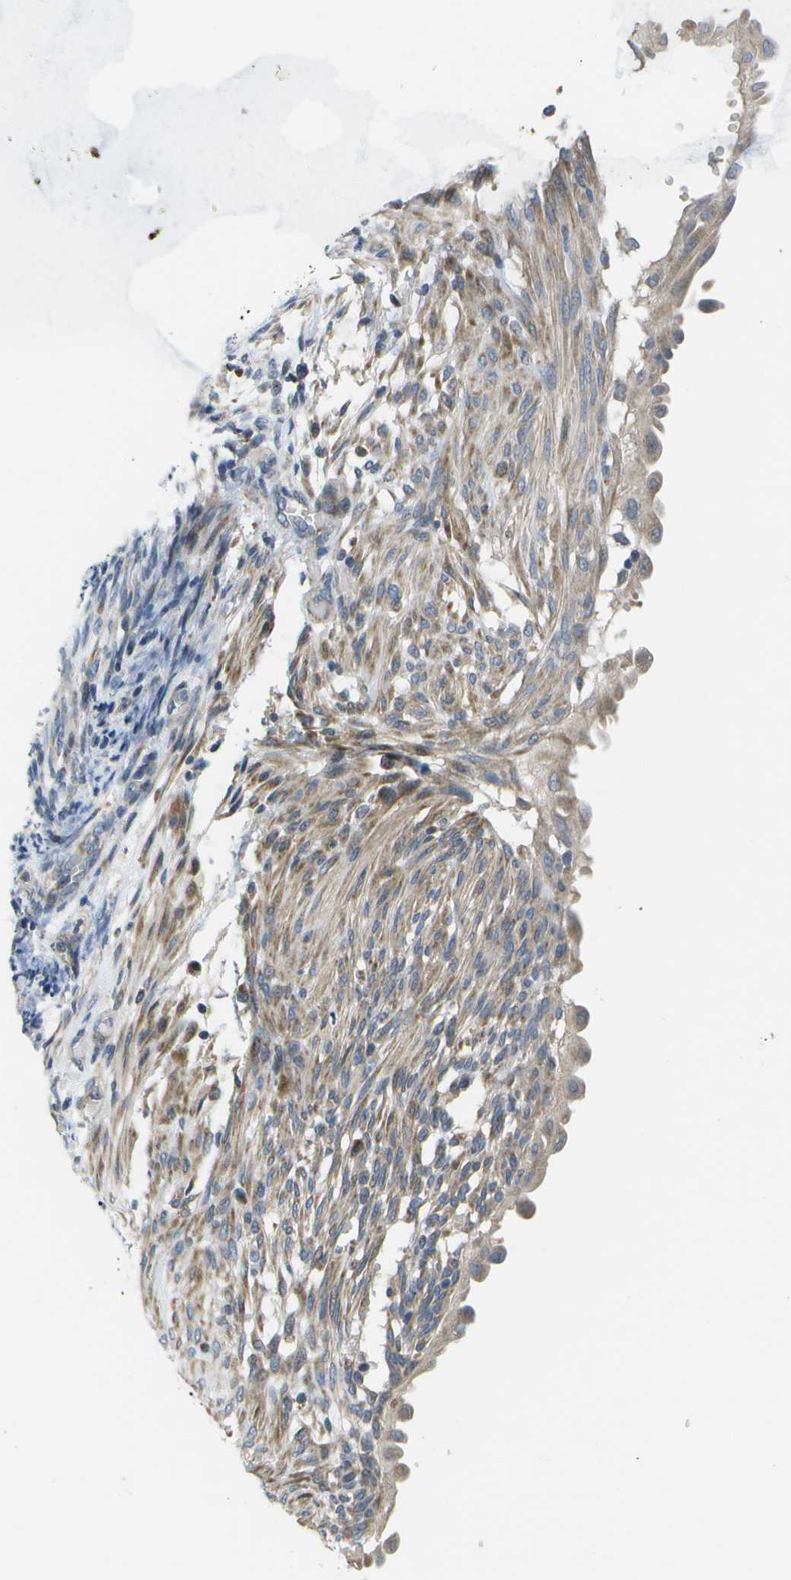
{"staining": {"intensity": "weak", "quantity": ">75%", "location": "cytoplasmic/membranous,nuclear"}, "tissue": "endometrial cancer", "cell_type": "Tumor cells", "image_type": "cancer", "snomed": [{"axis": "morphology", "description": "Adenocarcinoma, NOS"}, {"axis": "topography", "description": "Endometrium"}], "caption": "DAB (3,3'-diaminobenzidine) immunohistochemical staining of adenocarcinoma (endometrial) reveals weak cytoplasmic/membranous and nuclear protein expression in approximately >75% of tumor cells.", "gene": "HADHA", "patient": {"sex": "female", "age": 58}}